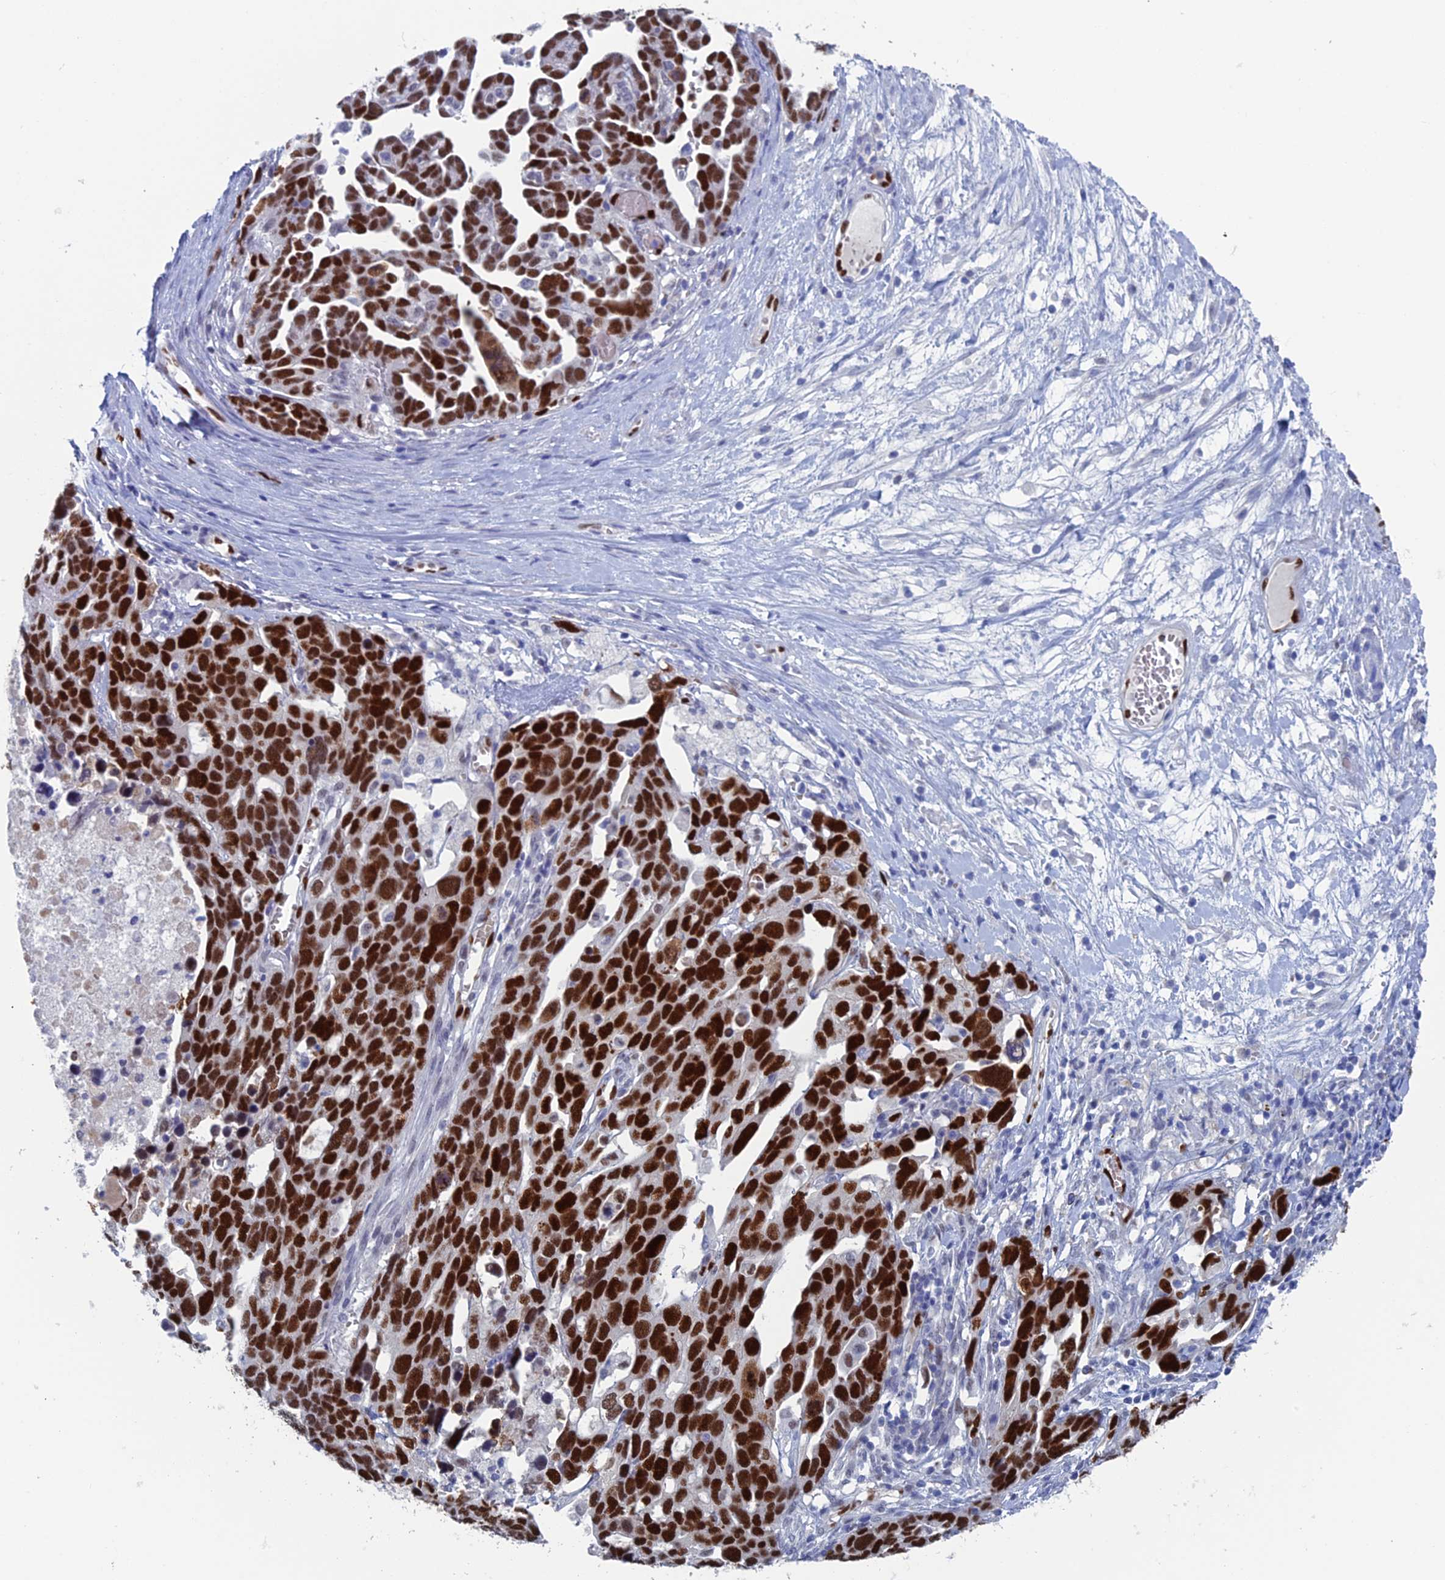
{"staining": {"intensity": "strong", "quantity": ">75%", "location": "nuclear"}, "tissue": "ovarian cancer", "cell_type": "Tumor cells", "image_type": "cancer", "snomed": [{"axis": "morphology", "description": "Cystadenocarcinoma, serous, NOS"}, {"axis": "topography", "description": "Ovary"}], "caption": "Tumor cells demonstrate strong nuclear positivity in about >75% of cells in serous cystadenocarcinoma (ovarian). (IHC, brightfield microscopy, high magnification).", "gene": "NOL4L", "patient": {"sex": "female", "age": 54}}